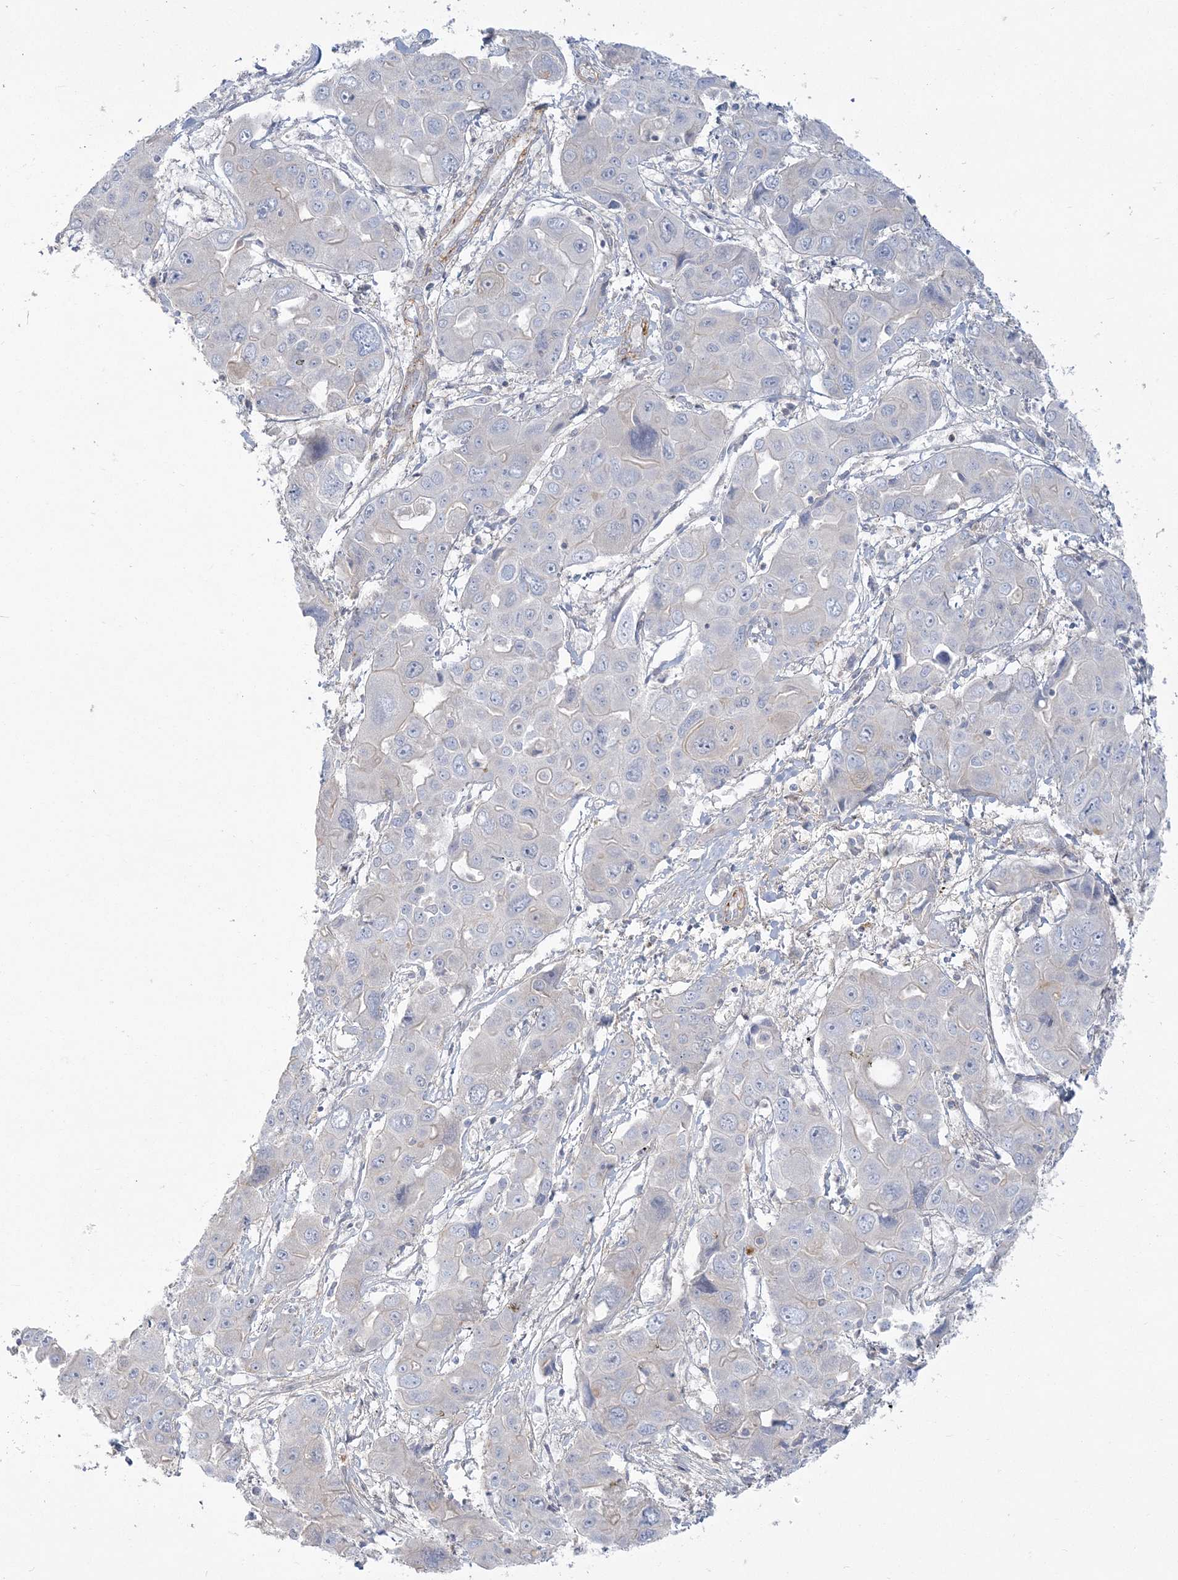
{"staining": {"intensity": "negative", "quantity": "none", "location": "none"}, "tissue": "liver cancer", "cell_type": "Tumor cells", "image_type": "cancer", "snomed": [{"axis": "morphology", "description": "Cholangiocarcinoma"}, {"axis": "topography", "description": "Liver"}], "caption": "An image of human liver cancer is negative for staining in tumor cells.", "gene": "ANKS1A", "patient": {"sex": "male", "age": 67}}